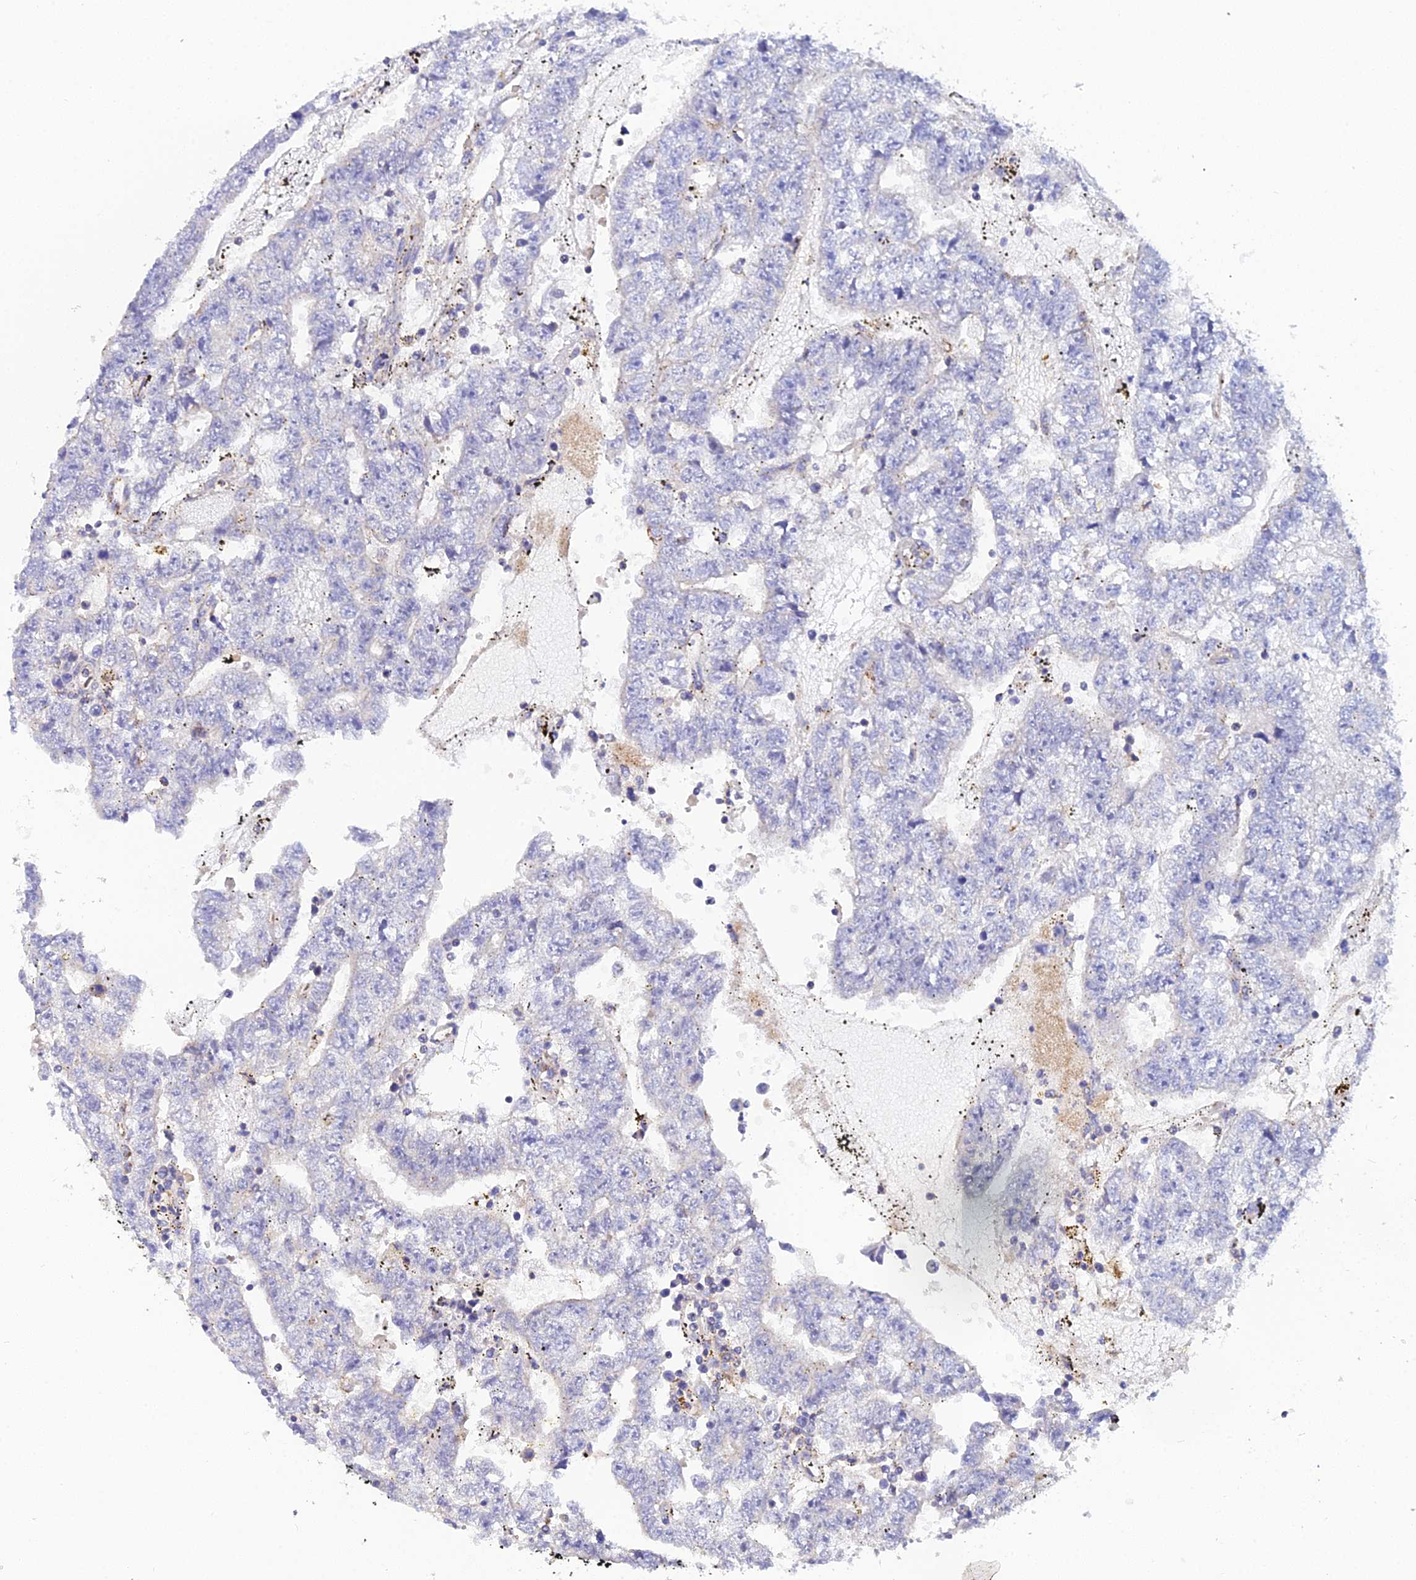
{"staining": {"intensity": "negative", "quantity": "none", "location": "none"}, "tissue": "testis cancer", "cell_type": "Tumor cells", "image_type": "cancer", "snomed": [{"axis": "morphology", "description": "Carcinoma, Embryonal, NOS"}, {"axis": "topography", "description": "Testis"}], "caption": "Immunohistochemistry micrograph of neoplastic tissue: human testis cancer stained with DAB shows no significant protein positivity in tumor cells.", "gene": "NIPSNAP3A", "patient": {"sex": "male", "age": 25}}